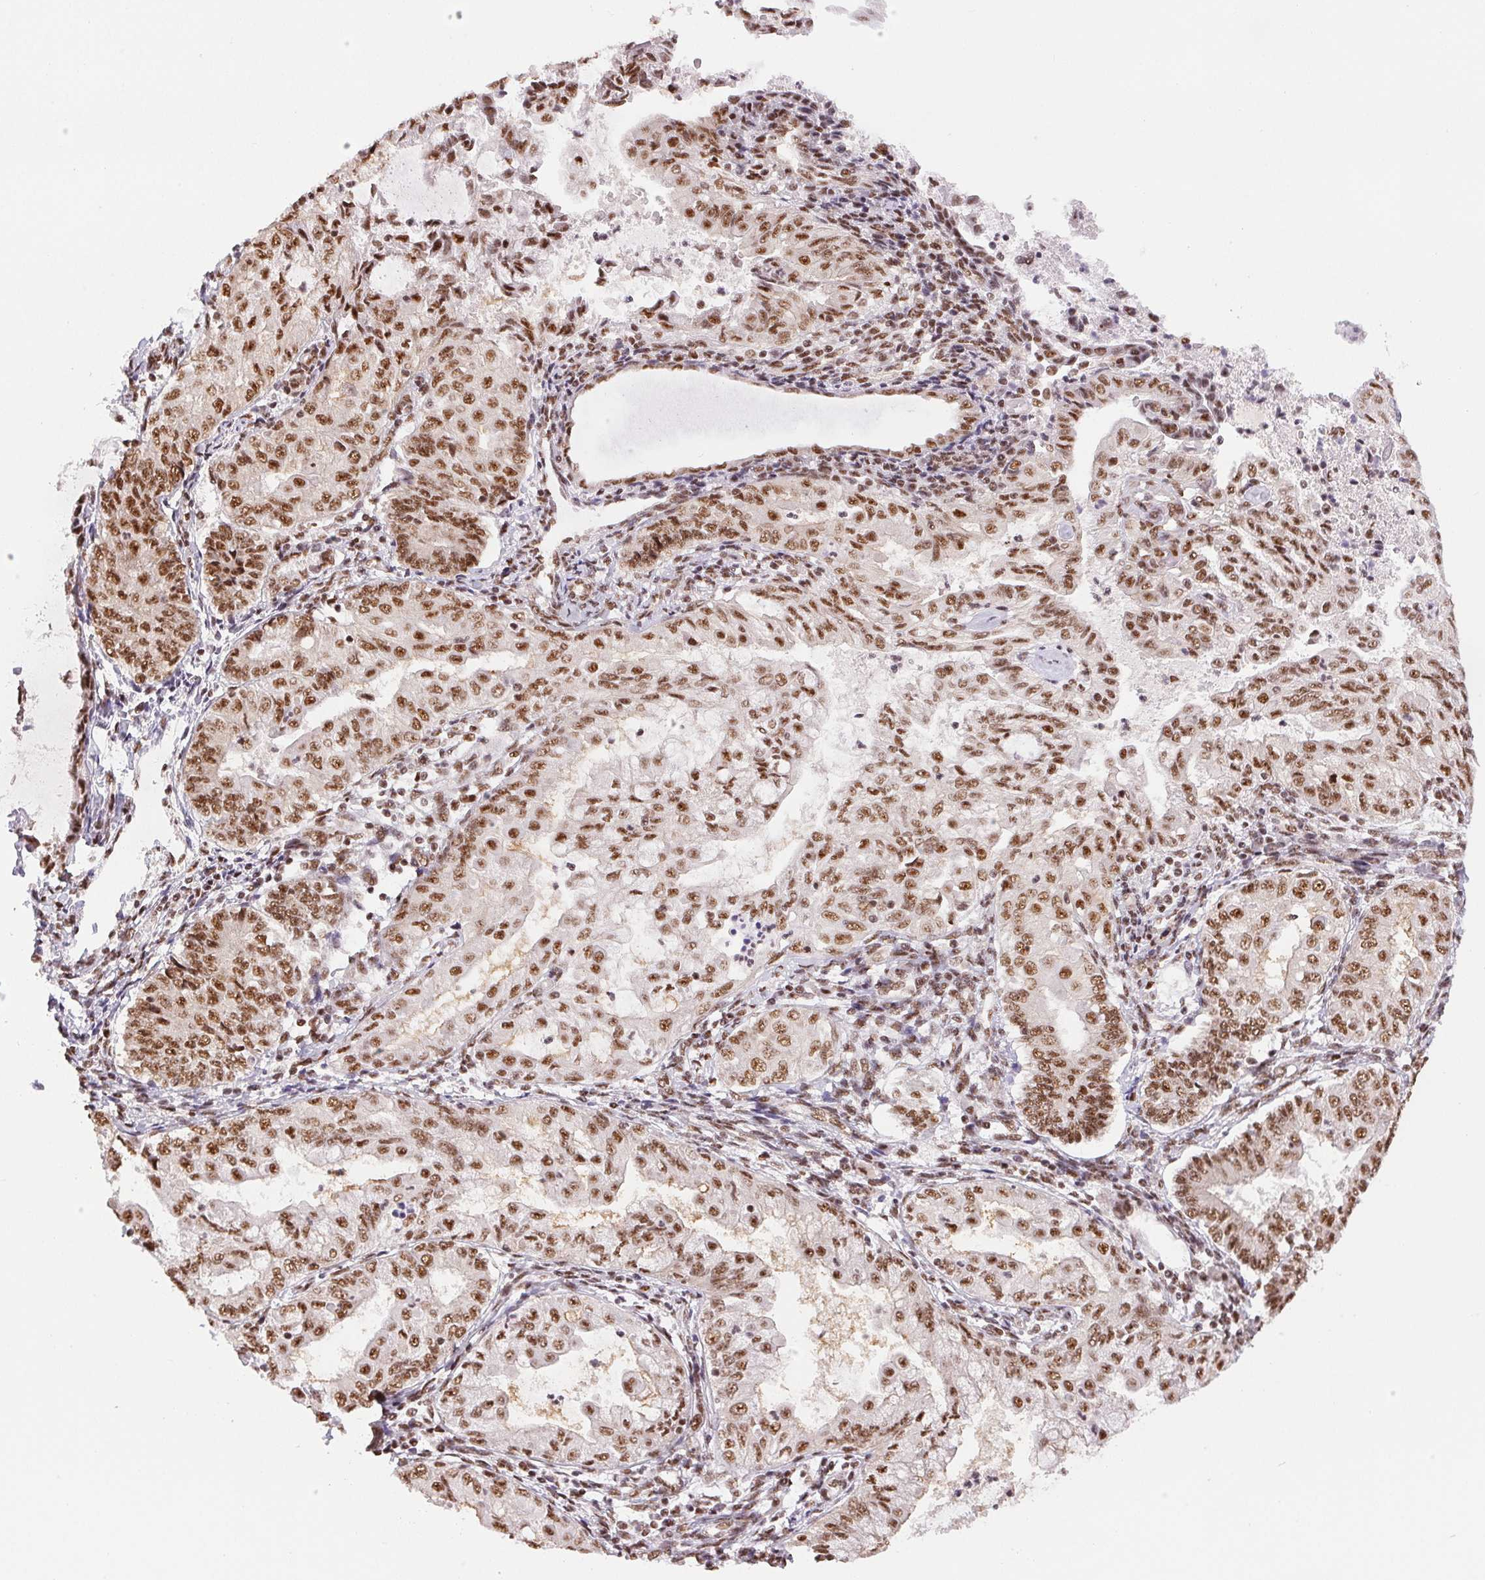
{"staining": {"intensity": "moderate", "quantity": ">75%", "location": "nuclear"}, "tissue": "endometrial cancer", "cell_type": "Tumor cells", "image_type": "cancer", "snomed": [{"axis": "morphology", "description": "Adenocarcinoma, NOS"}, {"axis": "topography", "description": "Endometrium"}], "caption": "Tumor cells display medium levels of moderate nuclear expression in approximately >75% of cells in human endometrial cancer.", "gene": "IK", "patient": {"sex": "female", "age": 68}}